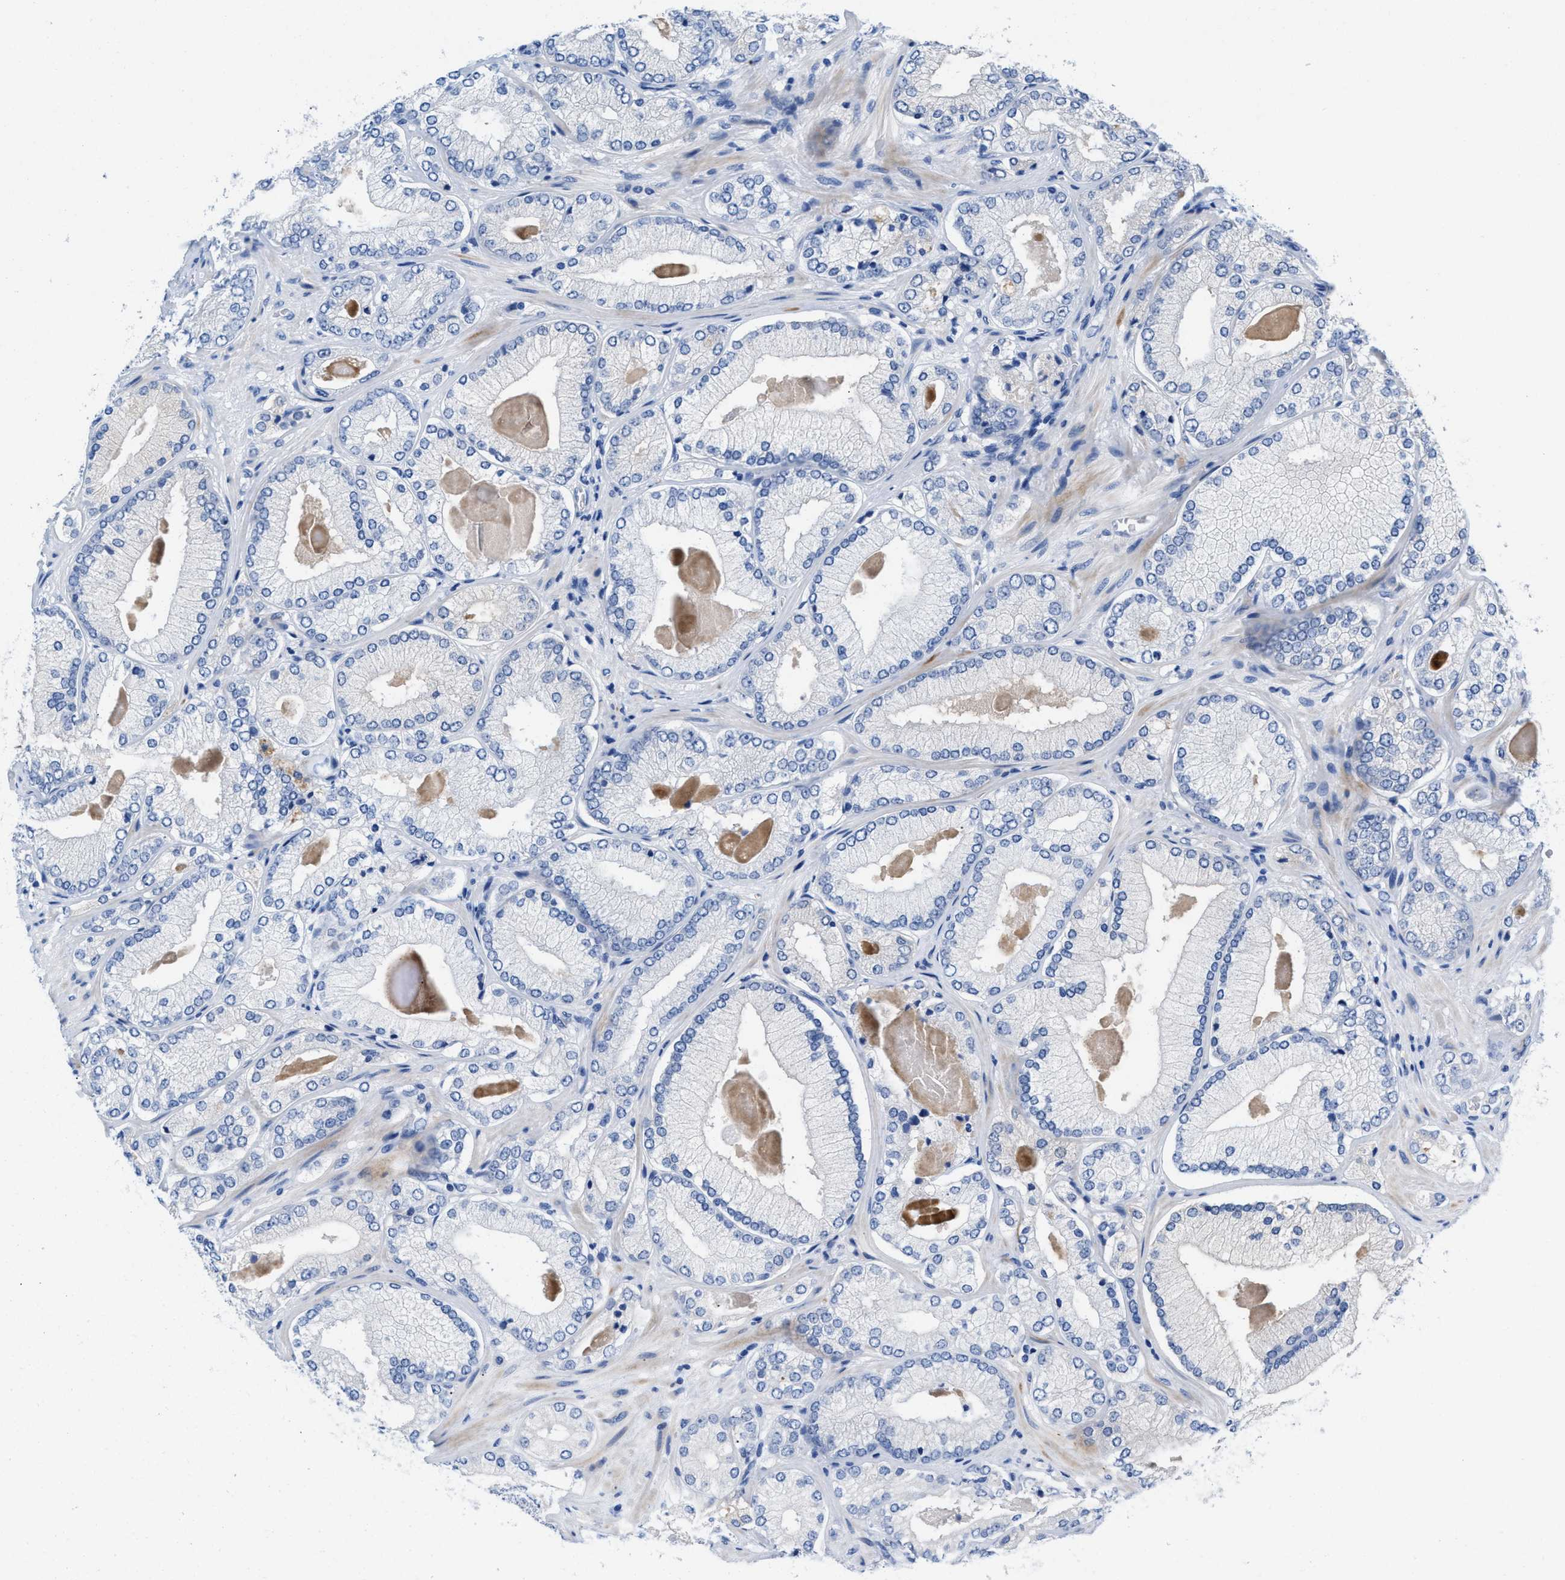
{"staining": {"intensity": "negative", "quantity": "none", "location": "none"}, "tissue": "prostate cancer", "cell_type": "Tumor cells", "image_type": "cancer", "snomed": [{"axis": "morphology", "description": "Adenocarcinoma, Low grade"}, {"axis": "topography", "description": "Prostate"}], "caption": "Photomicrograph shows no significant protein expression in tumor cells of low-grade adenocarcinoma (prostate). (Brightfield microscopy of DAB (3,3'-diaminobenzidine) immunohistochemistry at high magnification).", "gene": "SLFN13", "patient": {"sex": "male", "age": 65}}